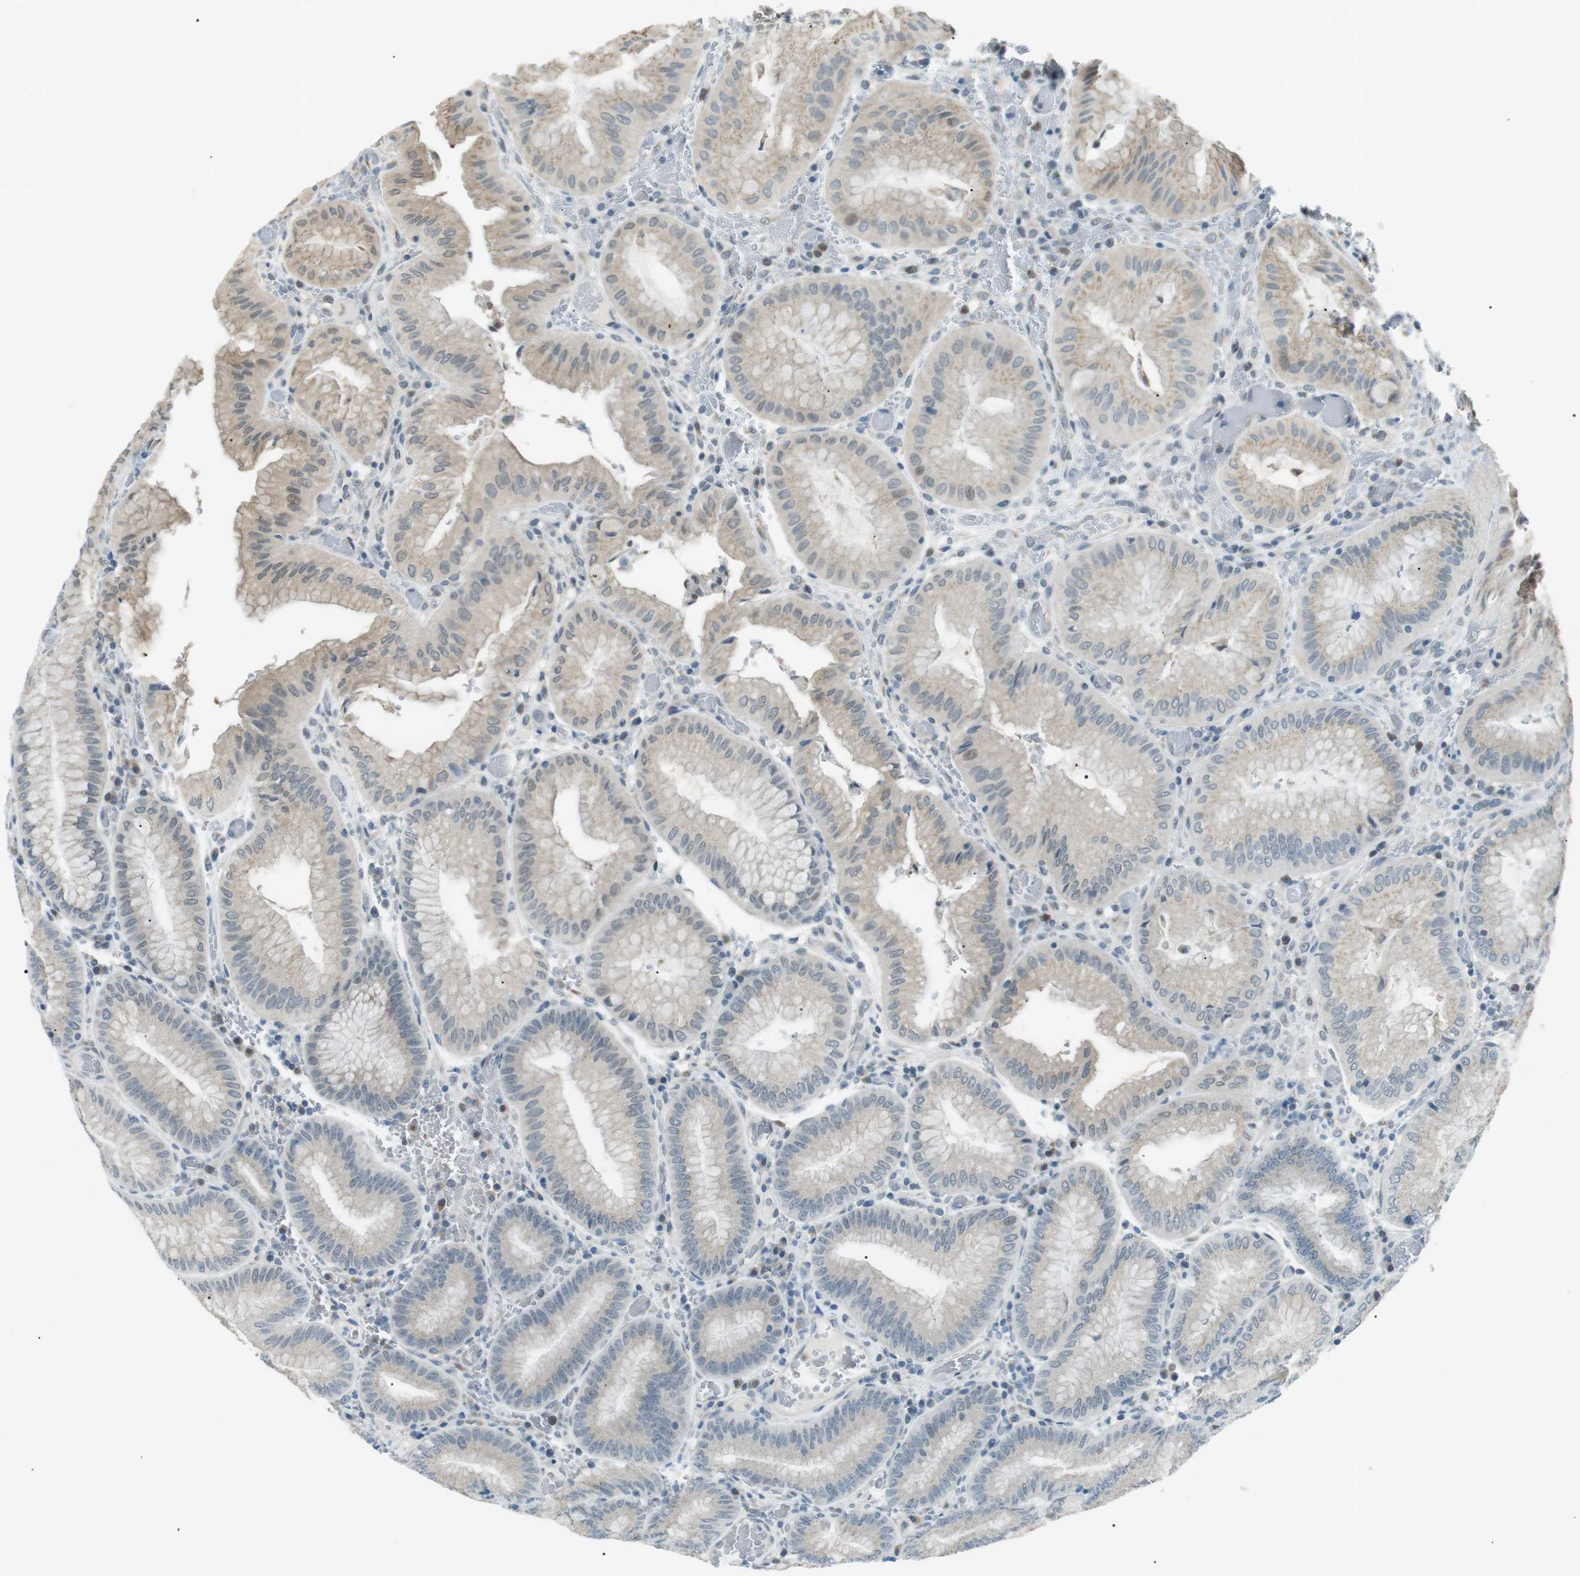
{"staining": {"intensity": "moderate", "quantity": "<25%", "location": "cytoplasmic/membranous"}, "tissue": "stomach", "cell_type": "Glandular cells", "image_type": "normal", "snomed": [{"axis": "morphology", "description": "Normal tissue, NOS"}, {"axis": "morphology", "description": "Carcinoid, malignant, NOS"}, {"axis": "topography", "description": "Stomach, upper"}], "caption": "An IHC micrograph of normal tissue is shown. Protein staining in brown labels moderate cytoplasmic/membranous positivity in stomach within glandular cells. The staining was performed using DAB (3,3'-diaminobenzidine), with brown indicating positive protein expression. Nuclei are stained blue with hematoxylin.", "gene": "ENSG00000289724", "patient": {"sex": "male", "age": 39}}